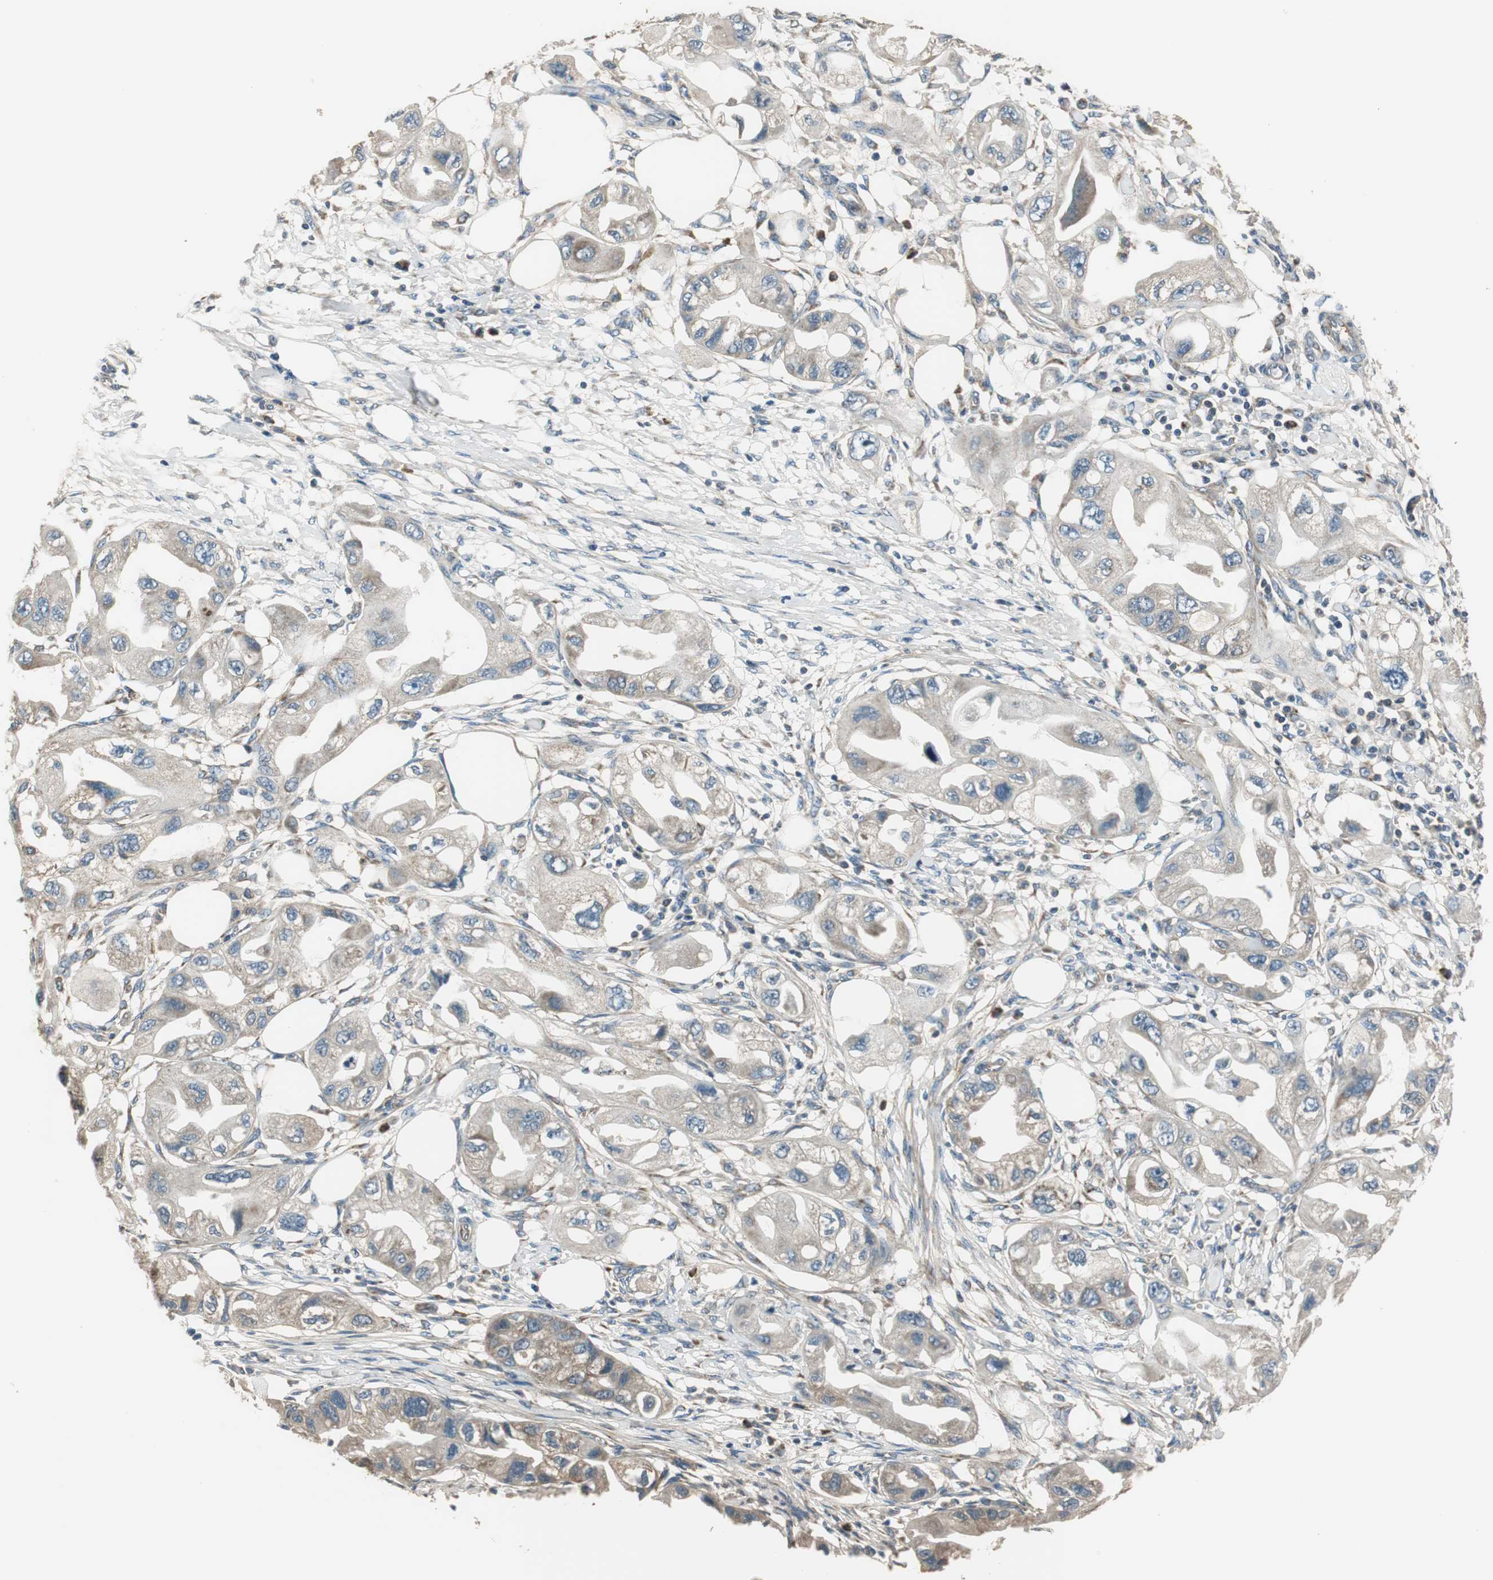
{"staining": {"intensity": "weak", "quantity": ">75%", "location": "cytoplasmic/membranous"}, "tissue": "endometrial cancer", "cell_type": "Tumor cells", "image_type": "cancer", "snomed": [{"axis": "morphology", "description": "Adenocarcinoma, NOS"}, {"axis": "topography", "description": "Endometrium"}], "caption": "Brown immunohistochemical staining in human endometrial cancer shows weak cytoplasmic/membranous positivity in about >75% of tumor cells.", "gene": "MSTO1", "patient": {"sex": "female", "age": 67}}